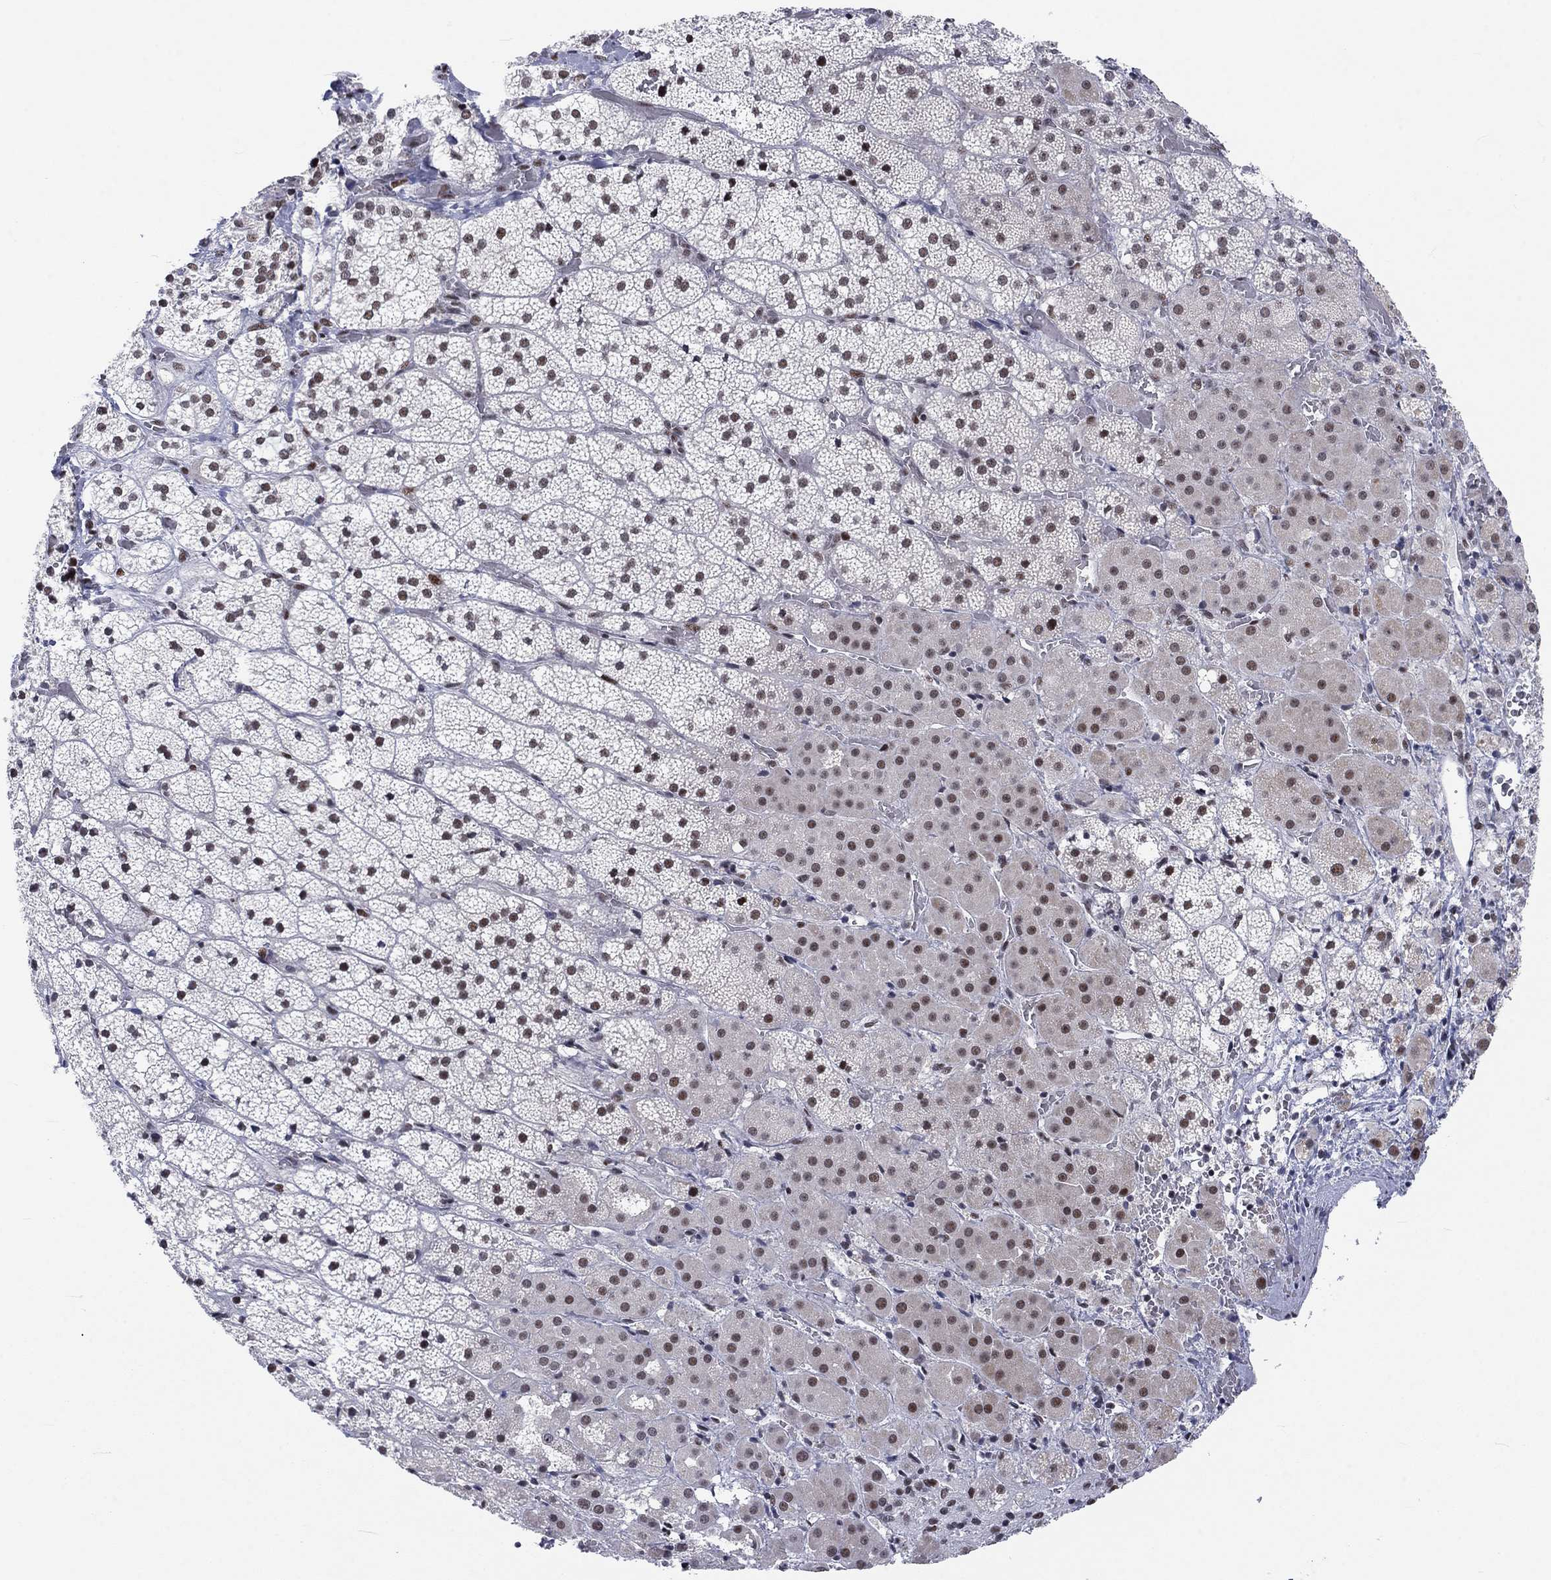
{"staining": {"intensity": "moderate", "quantity": "<25%", "location": "nuclear"}, "tissue": "adrenal gland", "cell_type": "Glandular cells", "image_type": "normal", "snomed": [{"axis": "morphology", "description": "Normal tissue, NOS"}, {"axis": "topography", "description": "Adrenal gland"}], "caption": "Protein staining reveals moderate nuclear staining in about <25% of glandular cells in unremarkable adrenal gland.", "gene": "FYTTD1", "patient": {"sex": "male", "age": 53}}